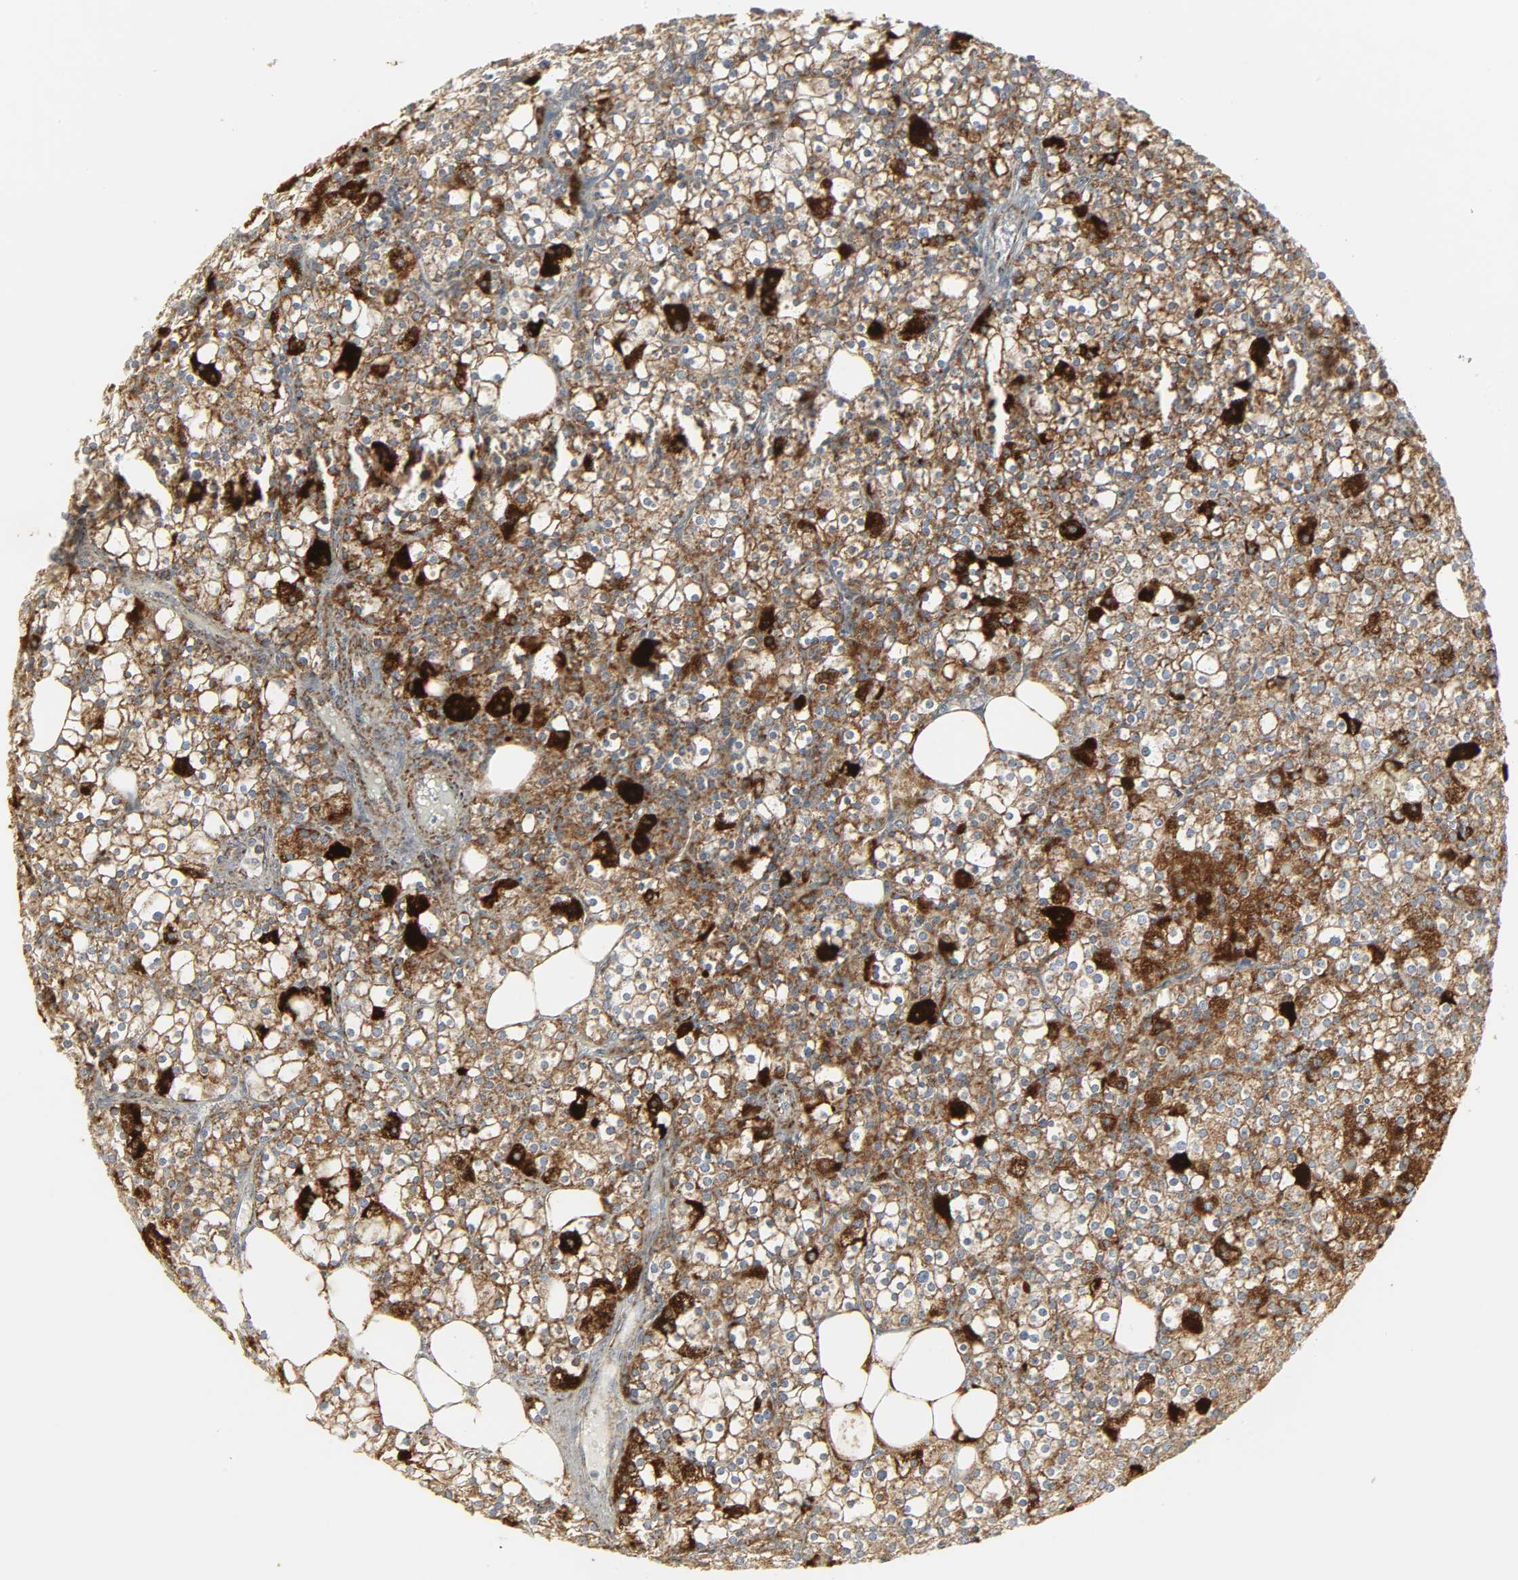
{"staining": {"intensity": "strong", "quantity": ">75%", "location": "cytoplasmic/membranous"}, "tissue": "parathyroid gland", "cell_type": "Glandular cells", "image_type": "normal", "snomed": [{"axis": "morphology", "description": "Normal tissue, NOS"}, {"axis": "topography", "description": "Parathyroid gland"}], "caption": "A high-resolution micrograph shows immunohistochemistry staining of unremarkable parathyroid gland, which demonstrates strong cytoplasmic/membranous expression in about >75% of glandular cells.", "gene": "ACAT1", "patient": {"sex": "female", "age": 63}}